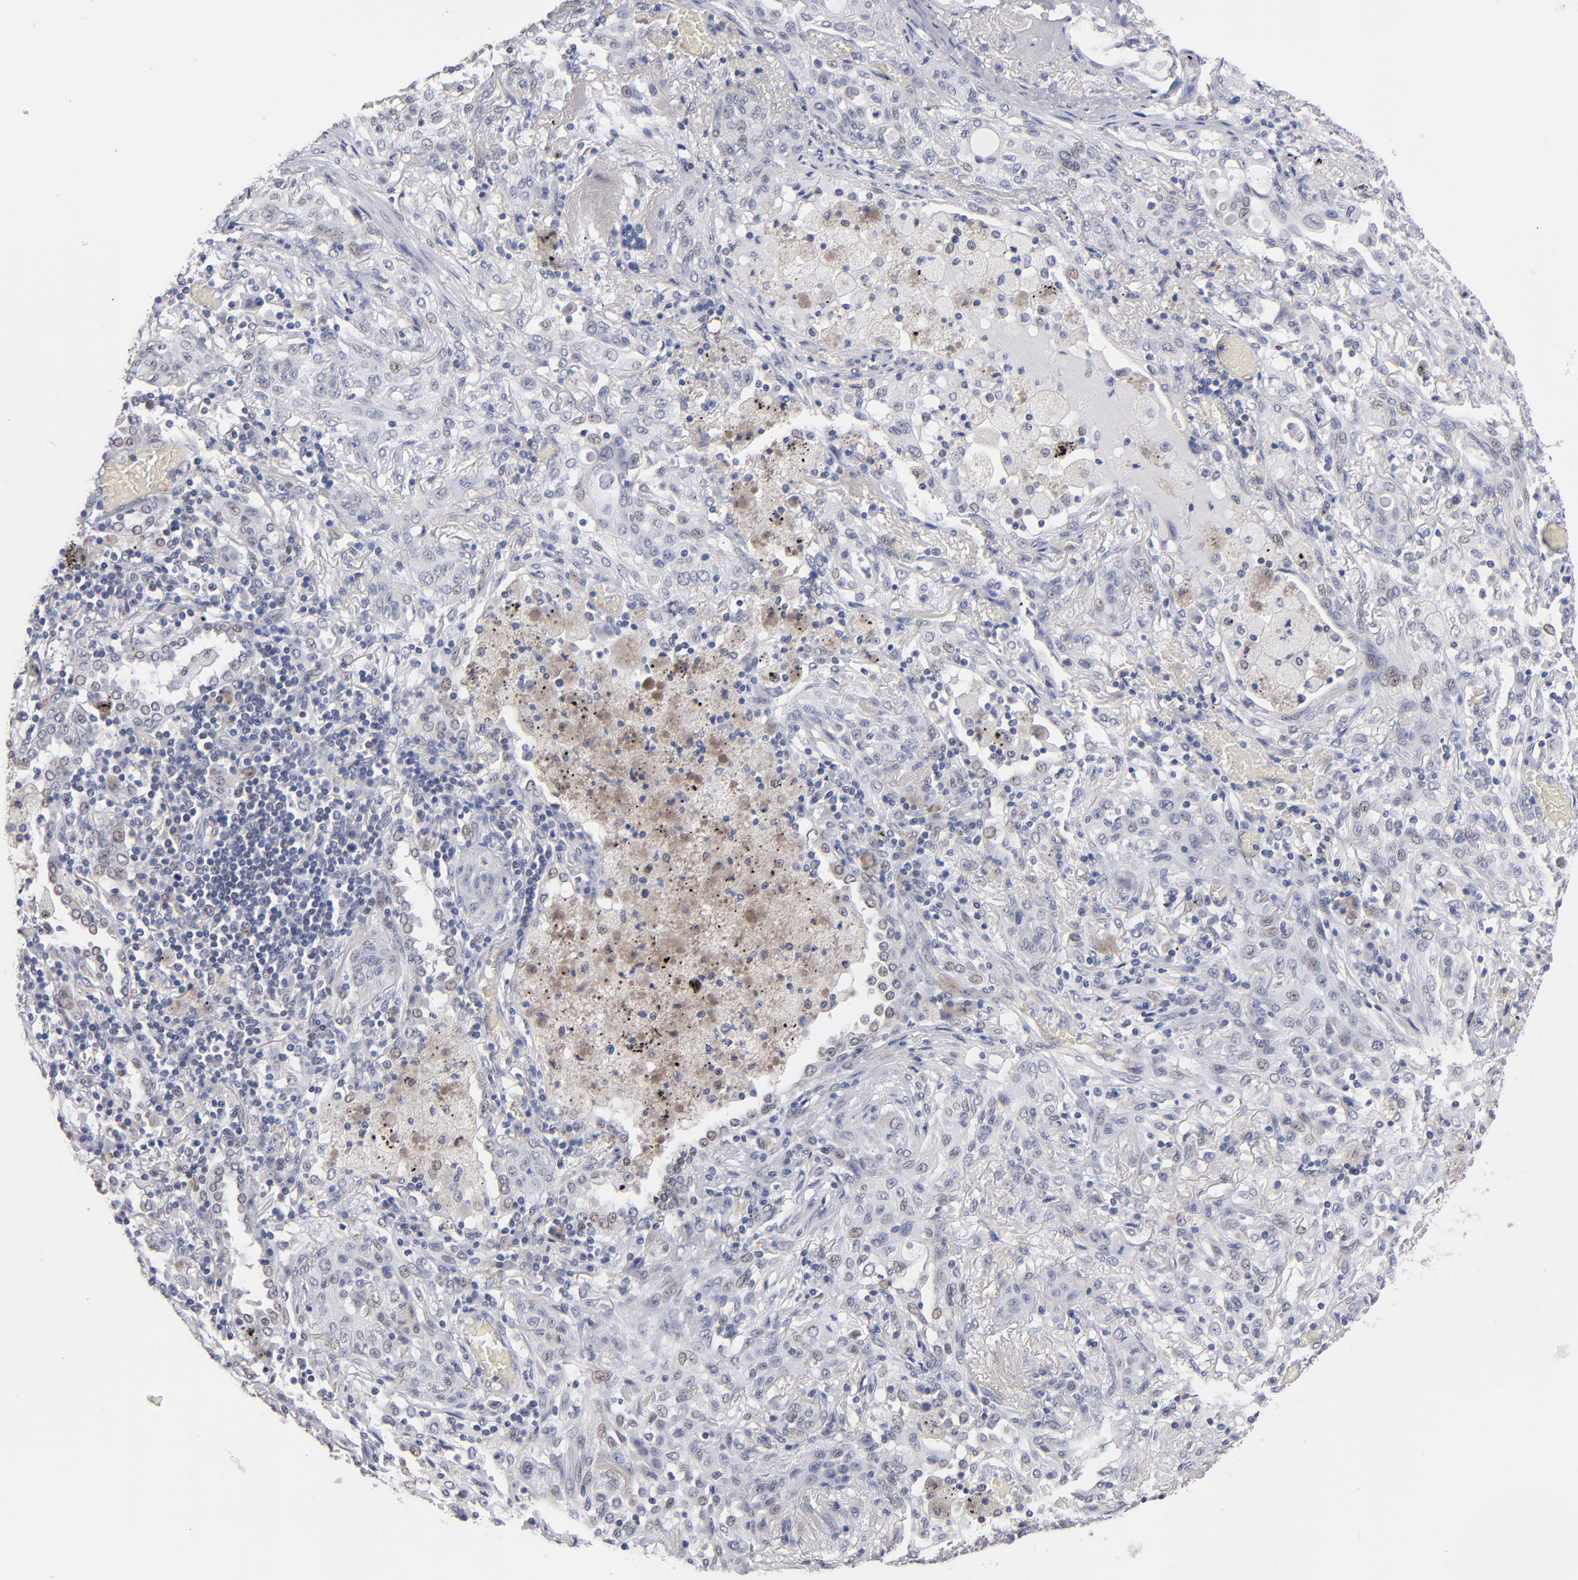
{"staining": {"intensity": "weak", "quantity": "<25%", "location": "nuclear"}, "tissue": "lung cancer", "cell_type": "Tumor cells", "image_type": "cancer", "snomed": [{"axis": "morphology", "description": "Squamous cell carcinoma, NOS"}, {"axis": "topography", "description": "Lung"}], "caption": "A high-resolution image shows IHC staining of squamous cell carcinoma (lung), which displays no significant staining in tumor cells.", "gene": "MN1", "patient": {"sex": "female", "age": 47}}